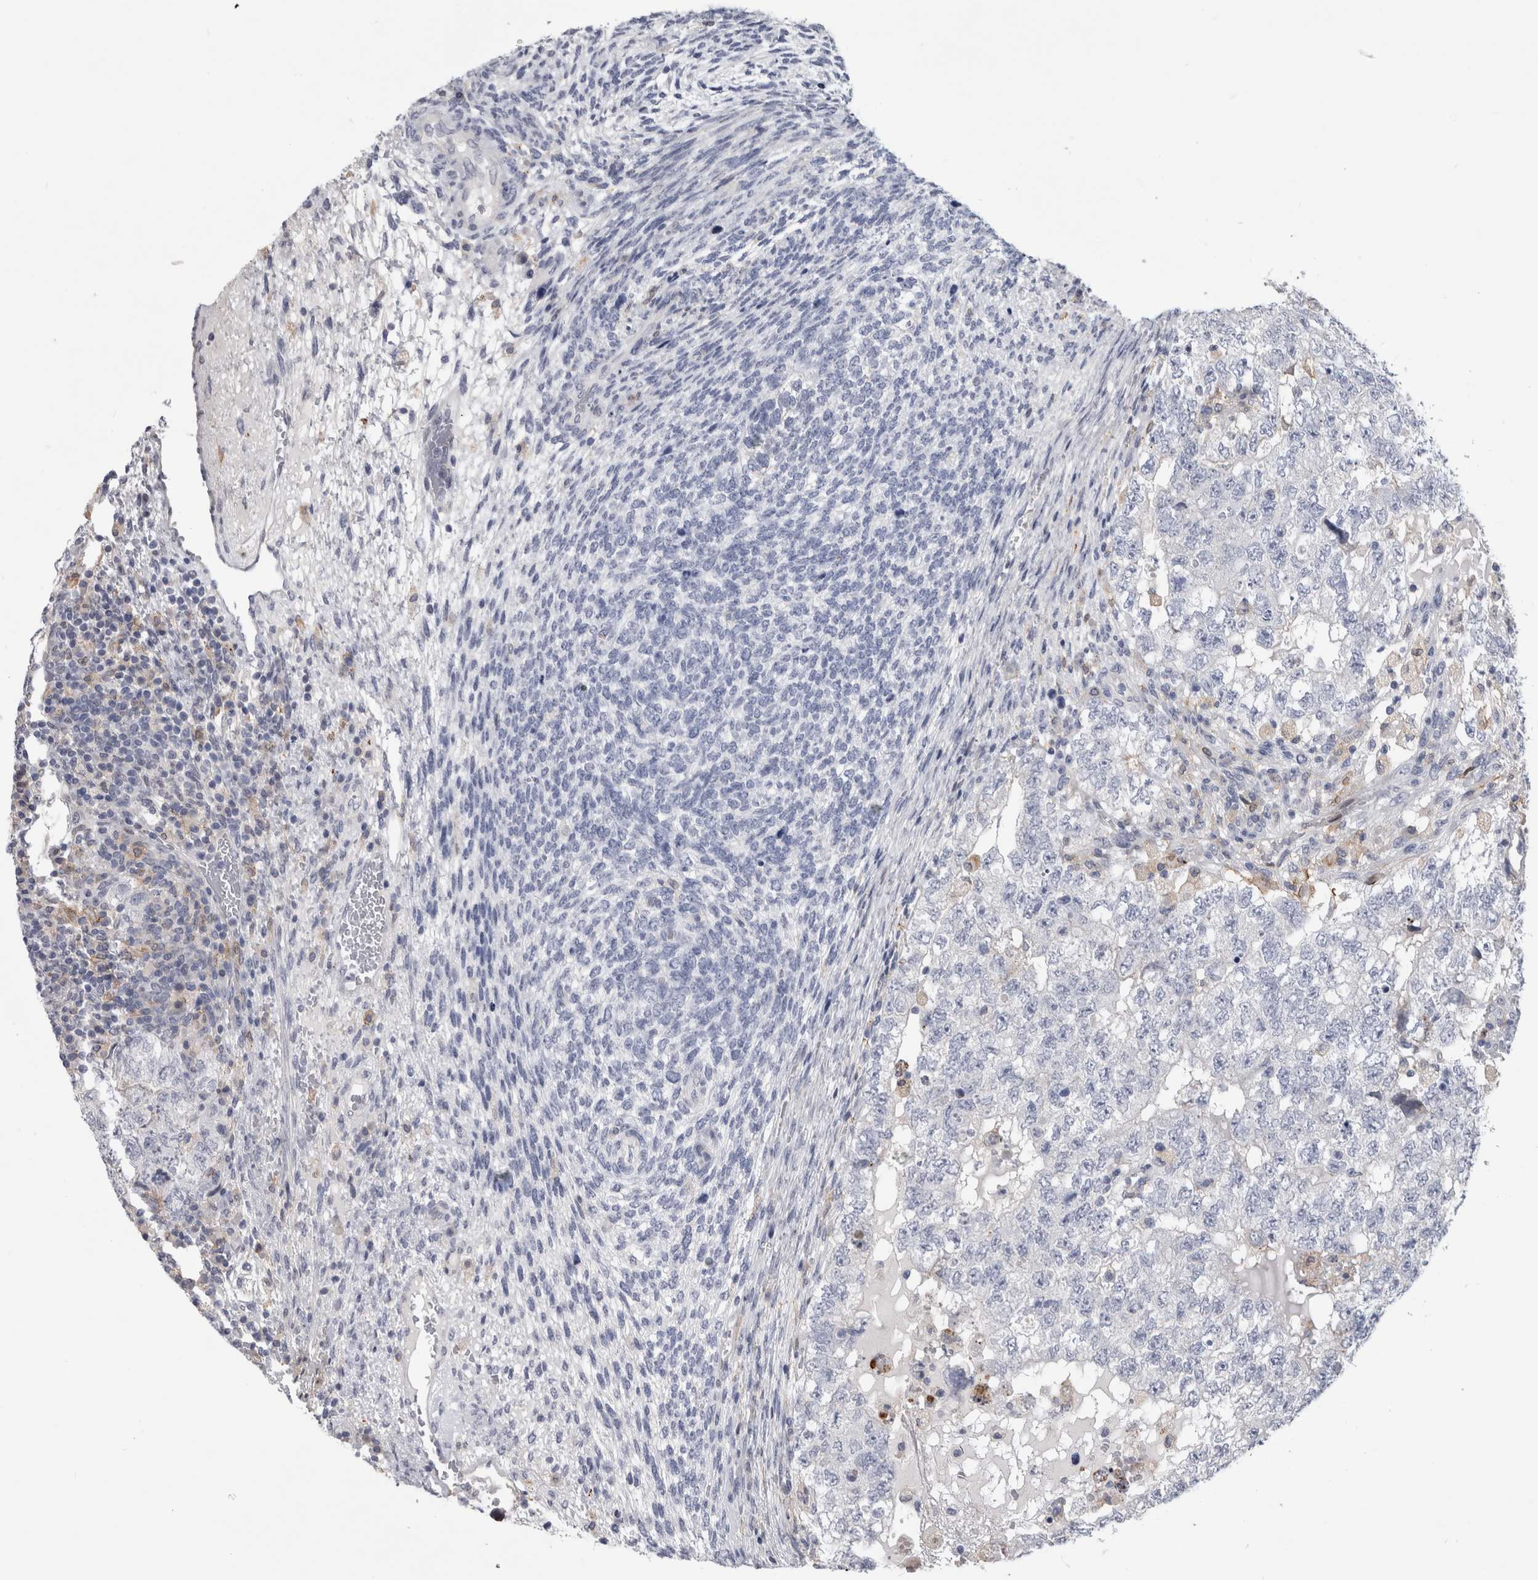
{"staining": {"intensity": "negative", "quantity": "none", "location": "none"}, "tissue": "testis cancer", "cell_type": "Tumor cells", "image_type": "cancer", "snomed": [{"axis": "morphology", "description": "Carcinoma, Embryonal, NOS"}, {"axis": "topography", "description": "Testis"}], "caption": "Immunohistochemistry (IHC) micrograph of human testis cancer stained for a protein (brown), which shows no positivity in tumor cells.", "gene": "DNAJC24", "patient": {"sex": "male", "age": 36}}